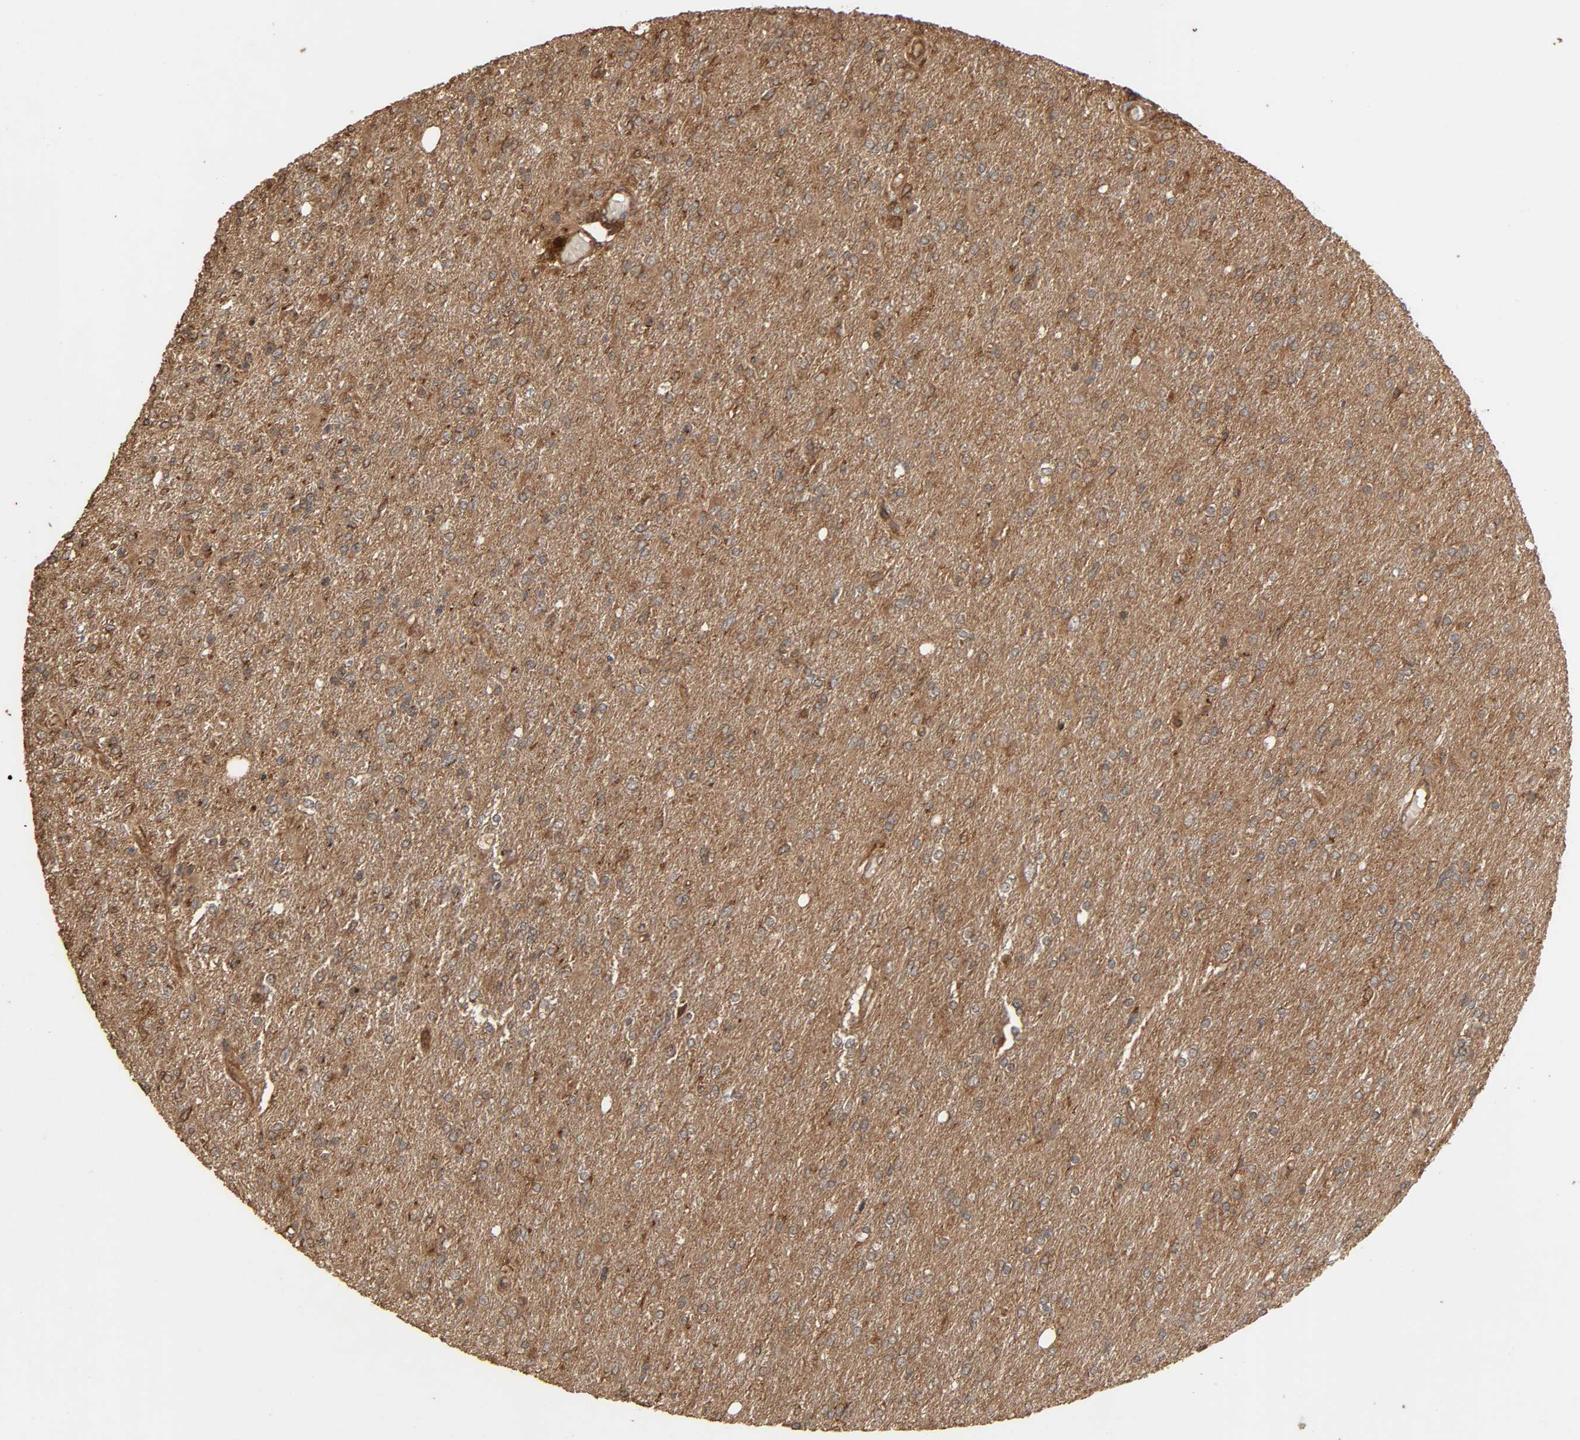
{"staining": {"intensity": "weak", "quantity": ">75%", "location": "cytoplasmic/membranous"}, "tissue": "glioma", "cell_type": "Tumor cells", "image_type": "cancer", "snomed": [{"axis": "morphology", "description": "Glioma, malignant, High grade"}, {"axis": "topography", "description": "Cerebral cortex"}], "caption": "Brown immunohistochemical staining in glioma shows weak cytoplasmic/membranous staining in about >75% of tumor cells.", "gene": "RPS6KA6", "patient": {"sex": "male", "age": 76}}